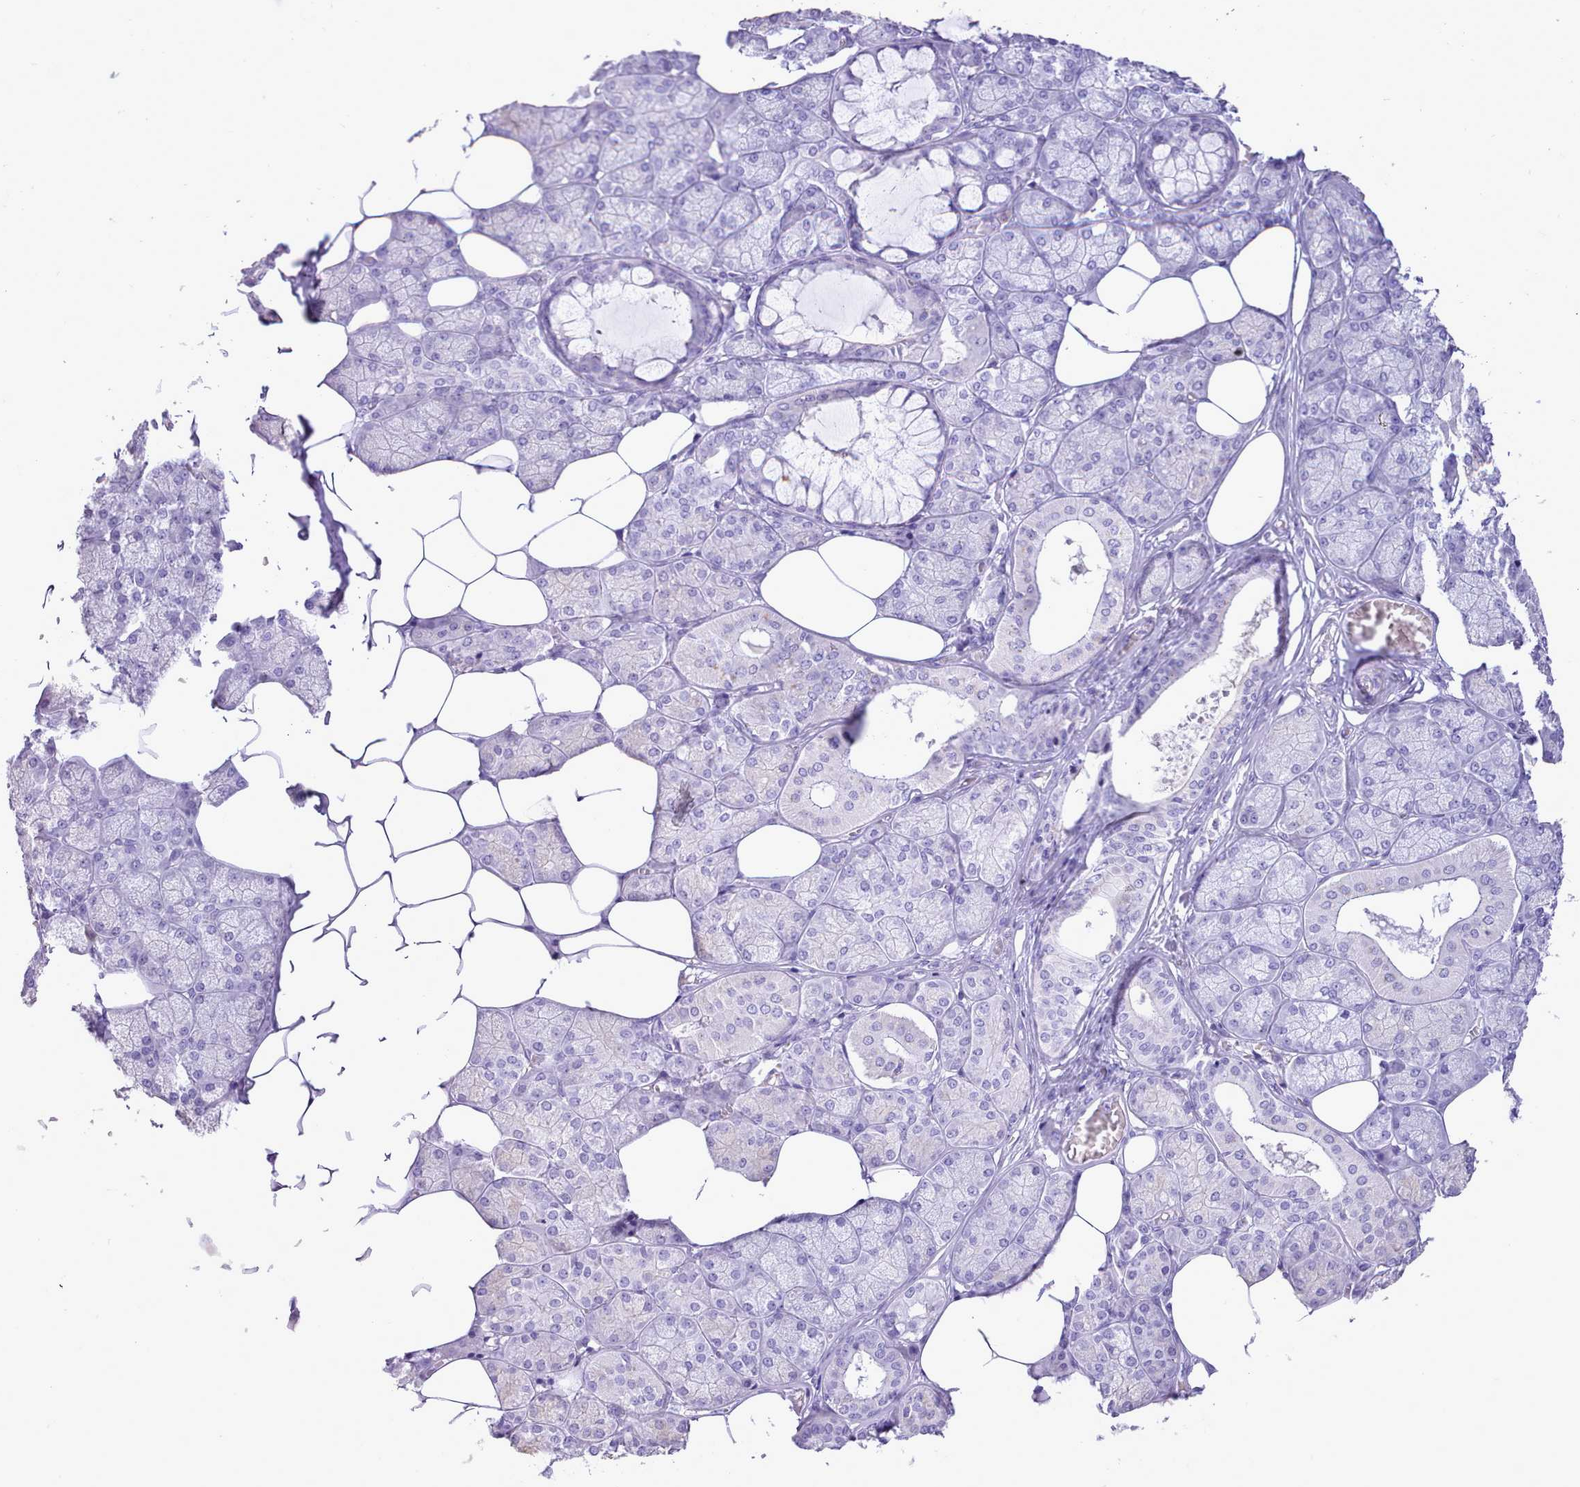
{"staining": {"intensity": "negative", "quantity": "none", "location": "none"}, "tissue": "salivary gland", "cell_type": "Glandular cells", "image_type": "normal", "snomed": [{"axis": "morphology", "description": "Normal tissue, NOS"}, {"axis": "topography", "description": "Salivary gland"}], "caption": "An image of human salivary gland is negative for staining in glandular cells. Nuclei are stained in blue.", "gene": "LRRC37A2", "patient": {"sex": "male", "age": 62}}